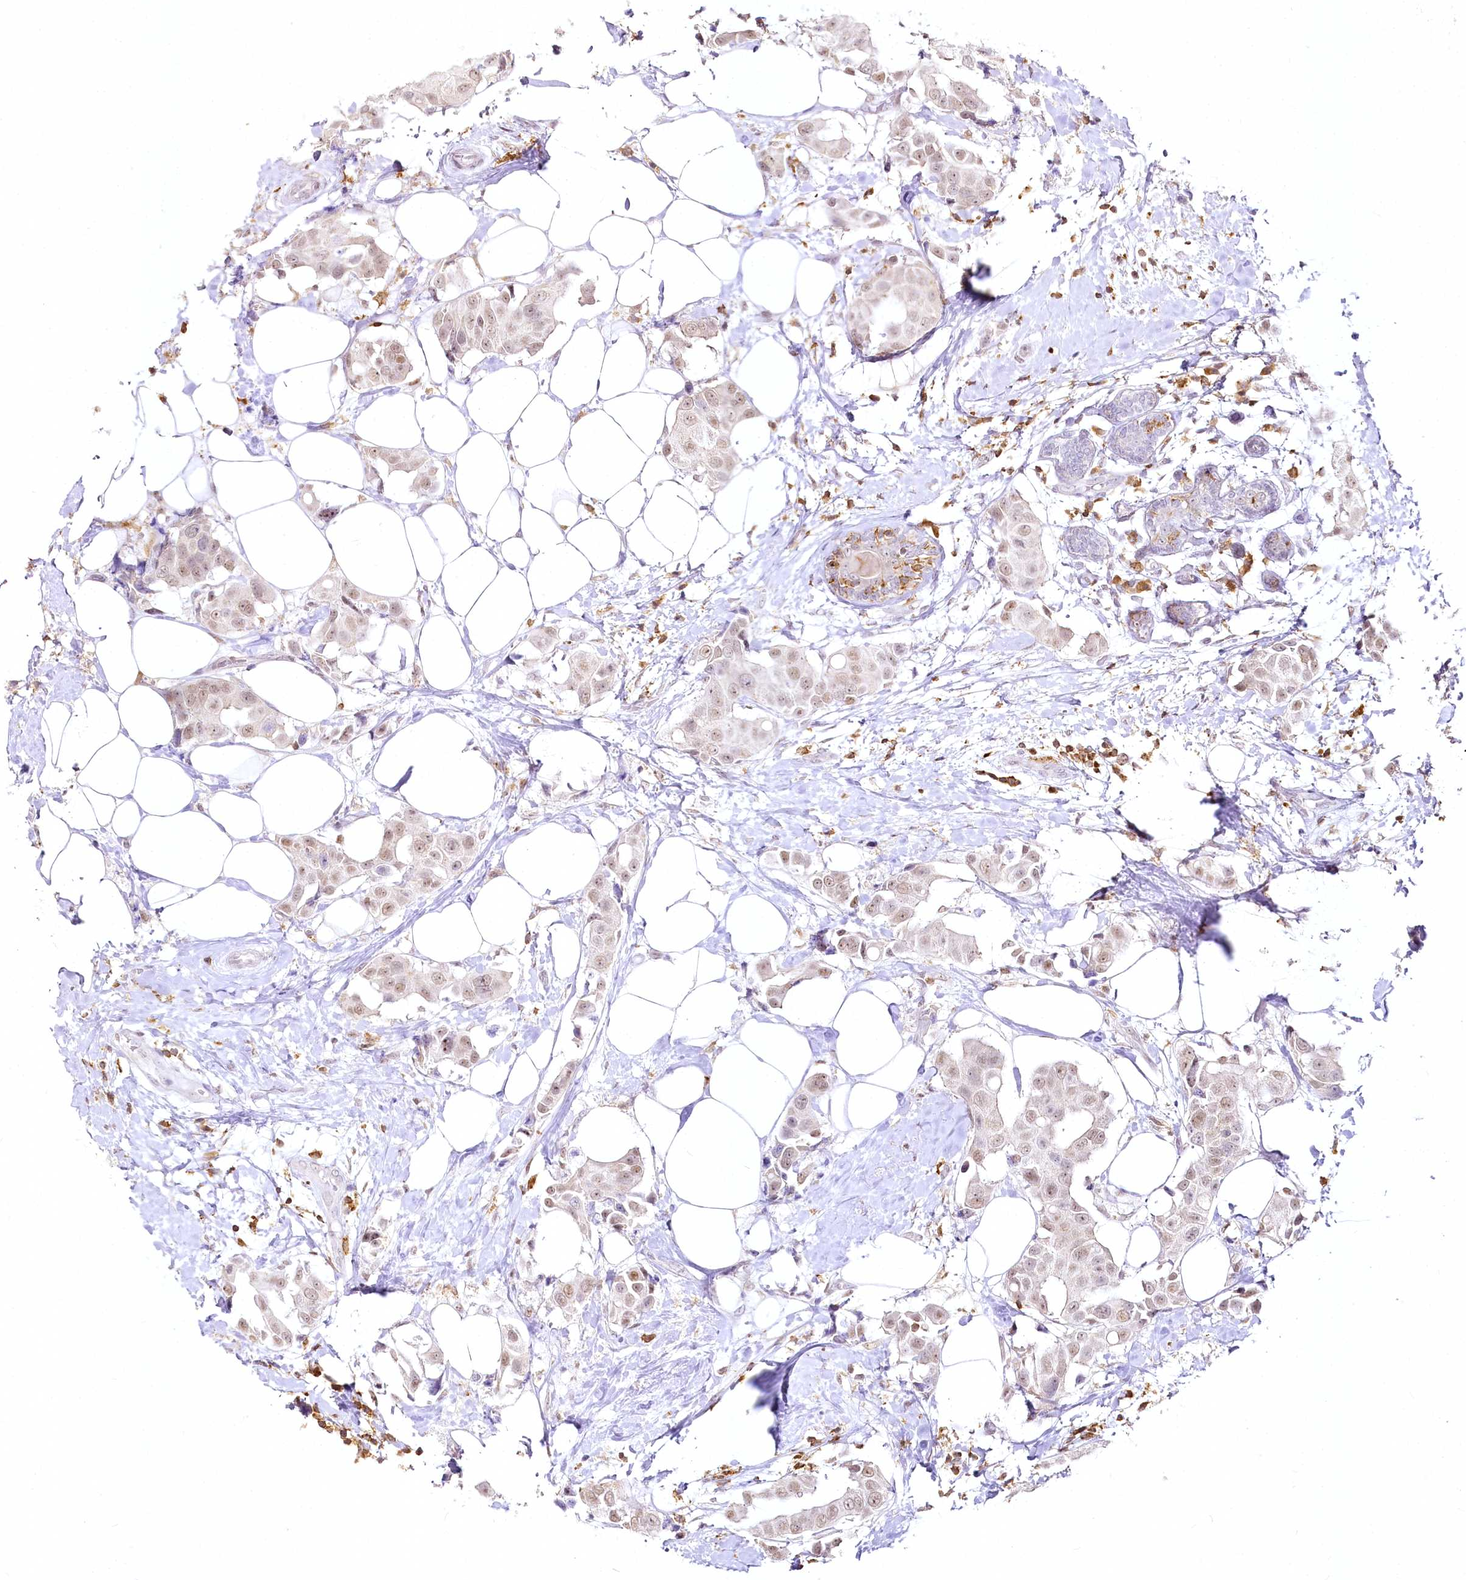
{"staining": {"intensity": "weak", "quantity": ">75%", "location": "nuclear"}, "tissue": "breast cancer", "cell_type": "Tumor cells", "image_type": "cancer", "snomed": [{"axis": "morphology", "description": "Normal tissue, NOS"}, {"axis": "morphology", "description": "Duct carcinoma"}, {"axis": "topography", "description": "Breast"}], "caption": "Human invasive ductal carcinoma (breast) stained for a protein (brown) displays weak nuclear positive staining in approximately >75% of tumor cells.", "gene": "DOCK2", "patient": {"sex": "female", "age": 39}}